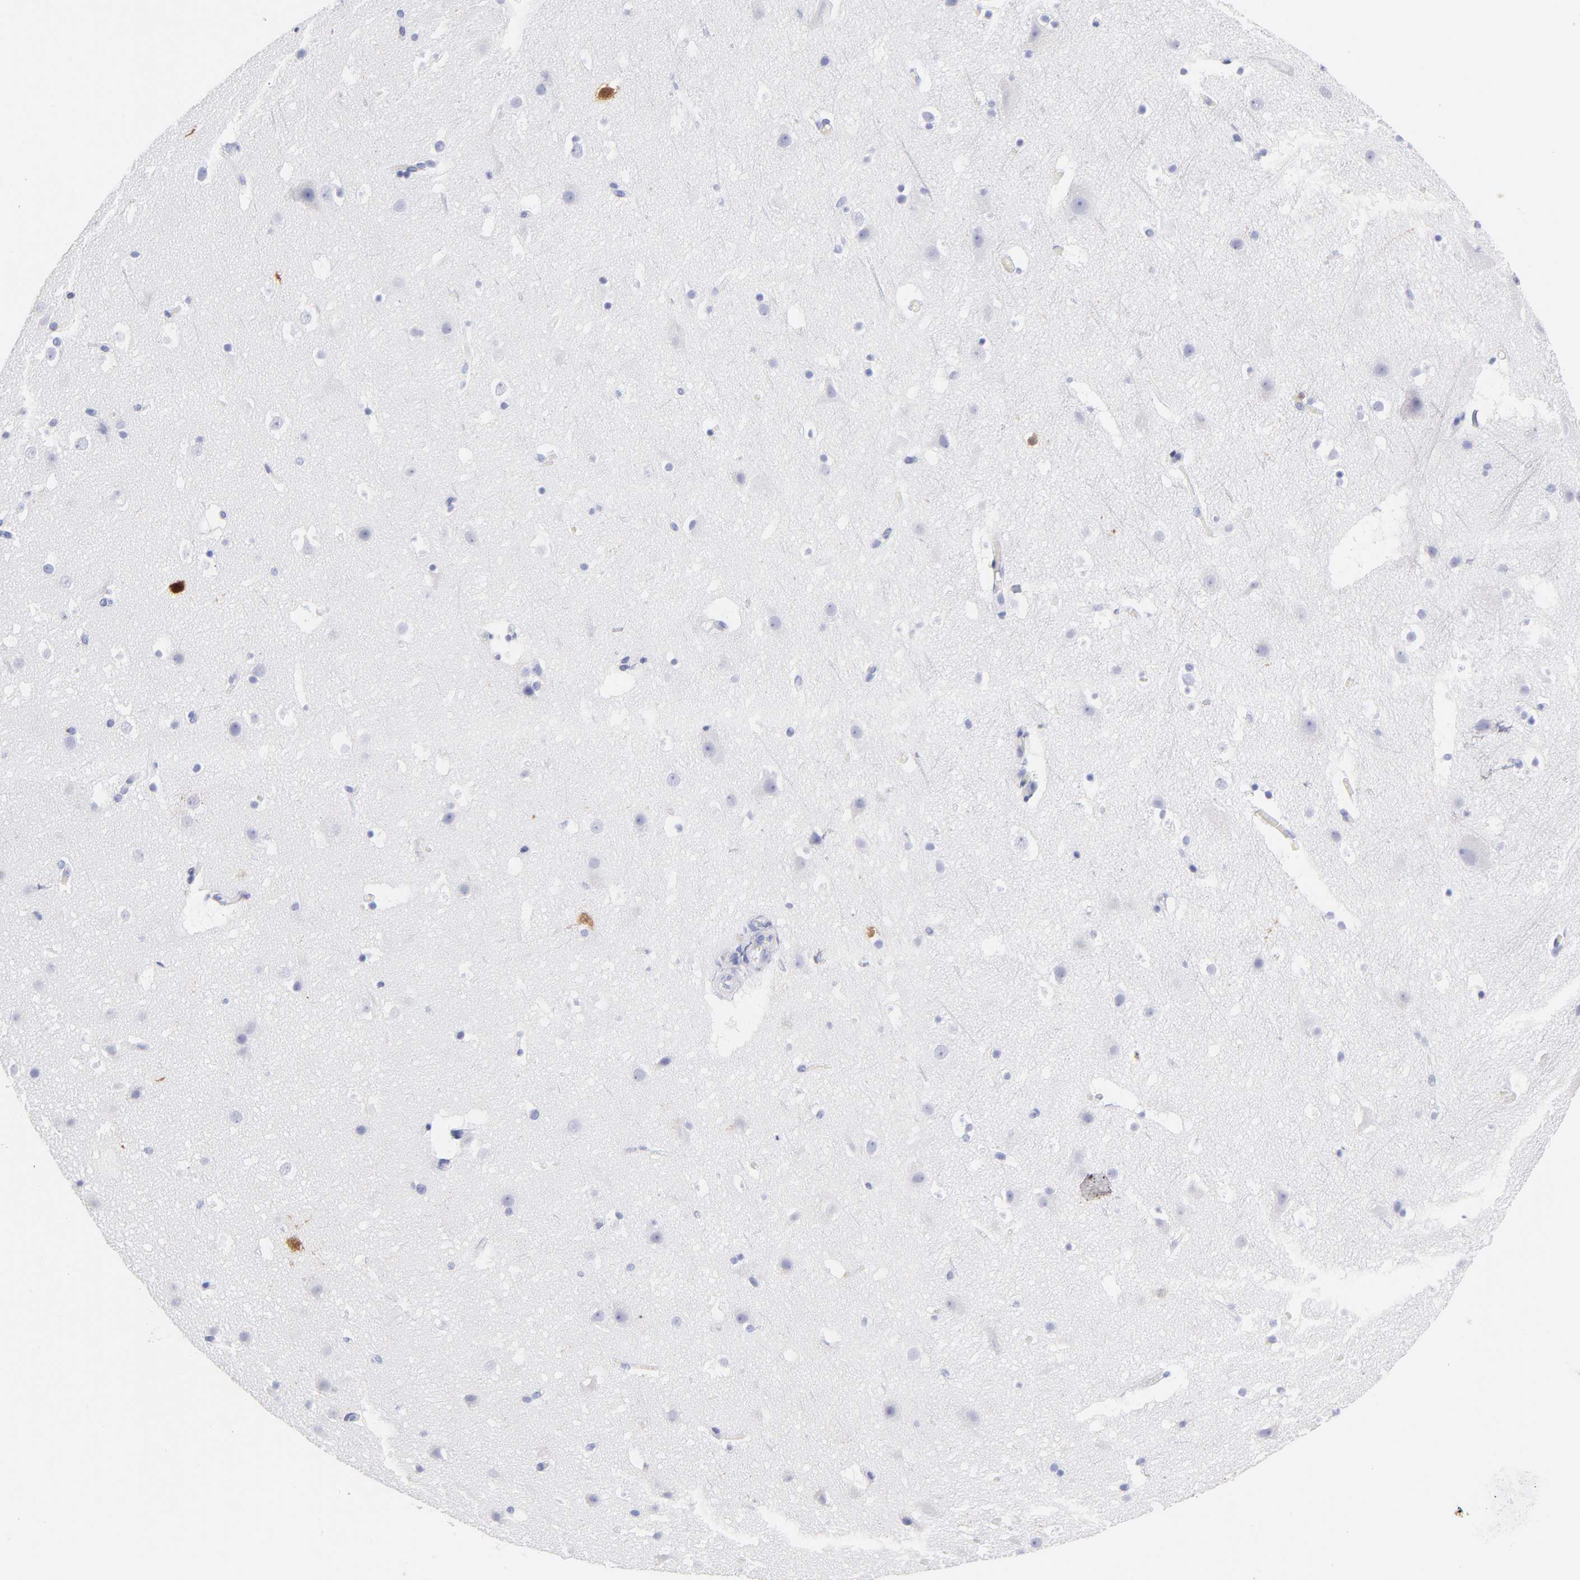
{"staining": {"intensity": "negative", "quantity": "none", "location": "none"}, "tissue": "cerebral cortex", "cell_type": "Endothelial cells", "image_type": "normal", "snomed": [{"axis": "morphology", "description": "Normal tissue, NOS"}, {"axis": "topography", "description": "Cerebral cortex"}], "caption": "High power microscopy micrograph of an IHC image of normal cerebral cortex, revealing no significant staining in endothelial cells. (DAB IHC visualized using brightfield microscopy, high magnification).", "gene": "SCGN", "patient": {"sex": "male", "age": 45}}